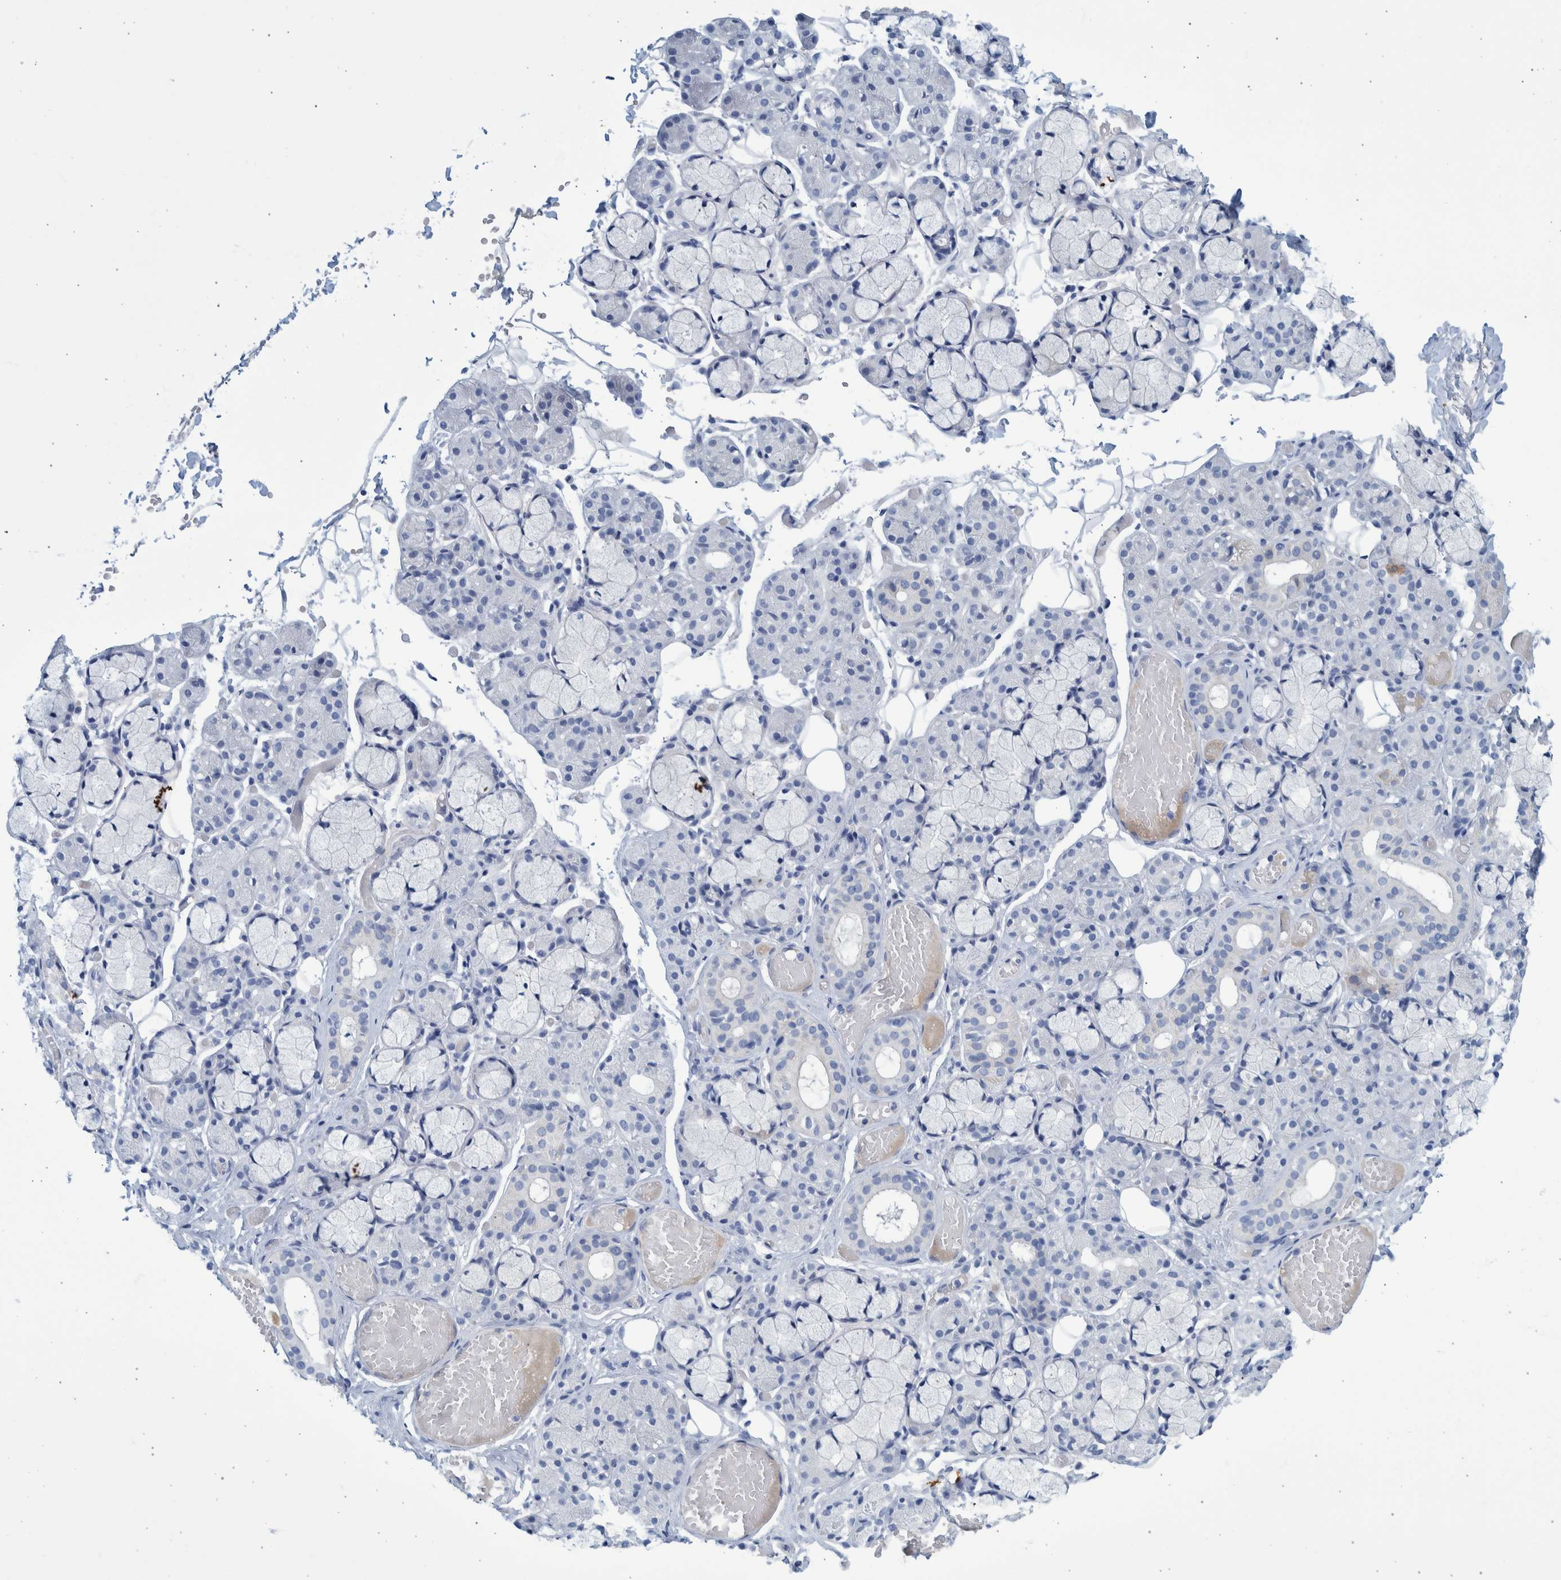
{"staining": {"intensity": "negative", "quantity": "none", "location": "none"}, "tissue": "salivary gland", "cell_type": "Glandular cells", "image_type": "normal", "snomed": [{"axis": "morphology", "description": "Normal tissue, NOS"}, {"axis": "topography", "description": "Salivary gland"}], "caption": "DAB immunohistochemical staining of unremarkable human salivary gland shows no significant expression in glandular cells.", "gene": "SLC34A3", "patient": {"sex": "male", "age": 63}}